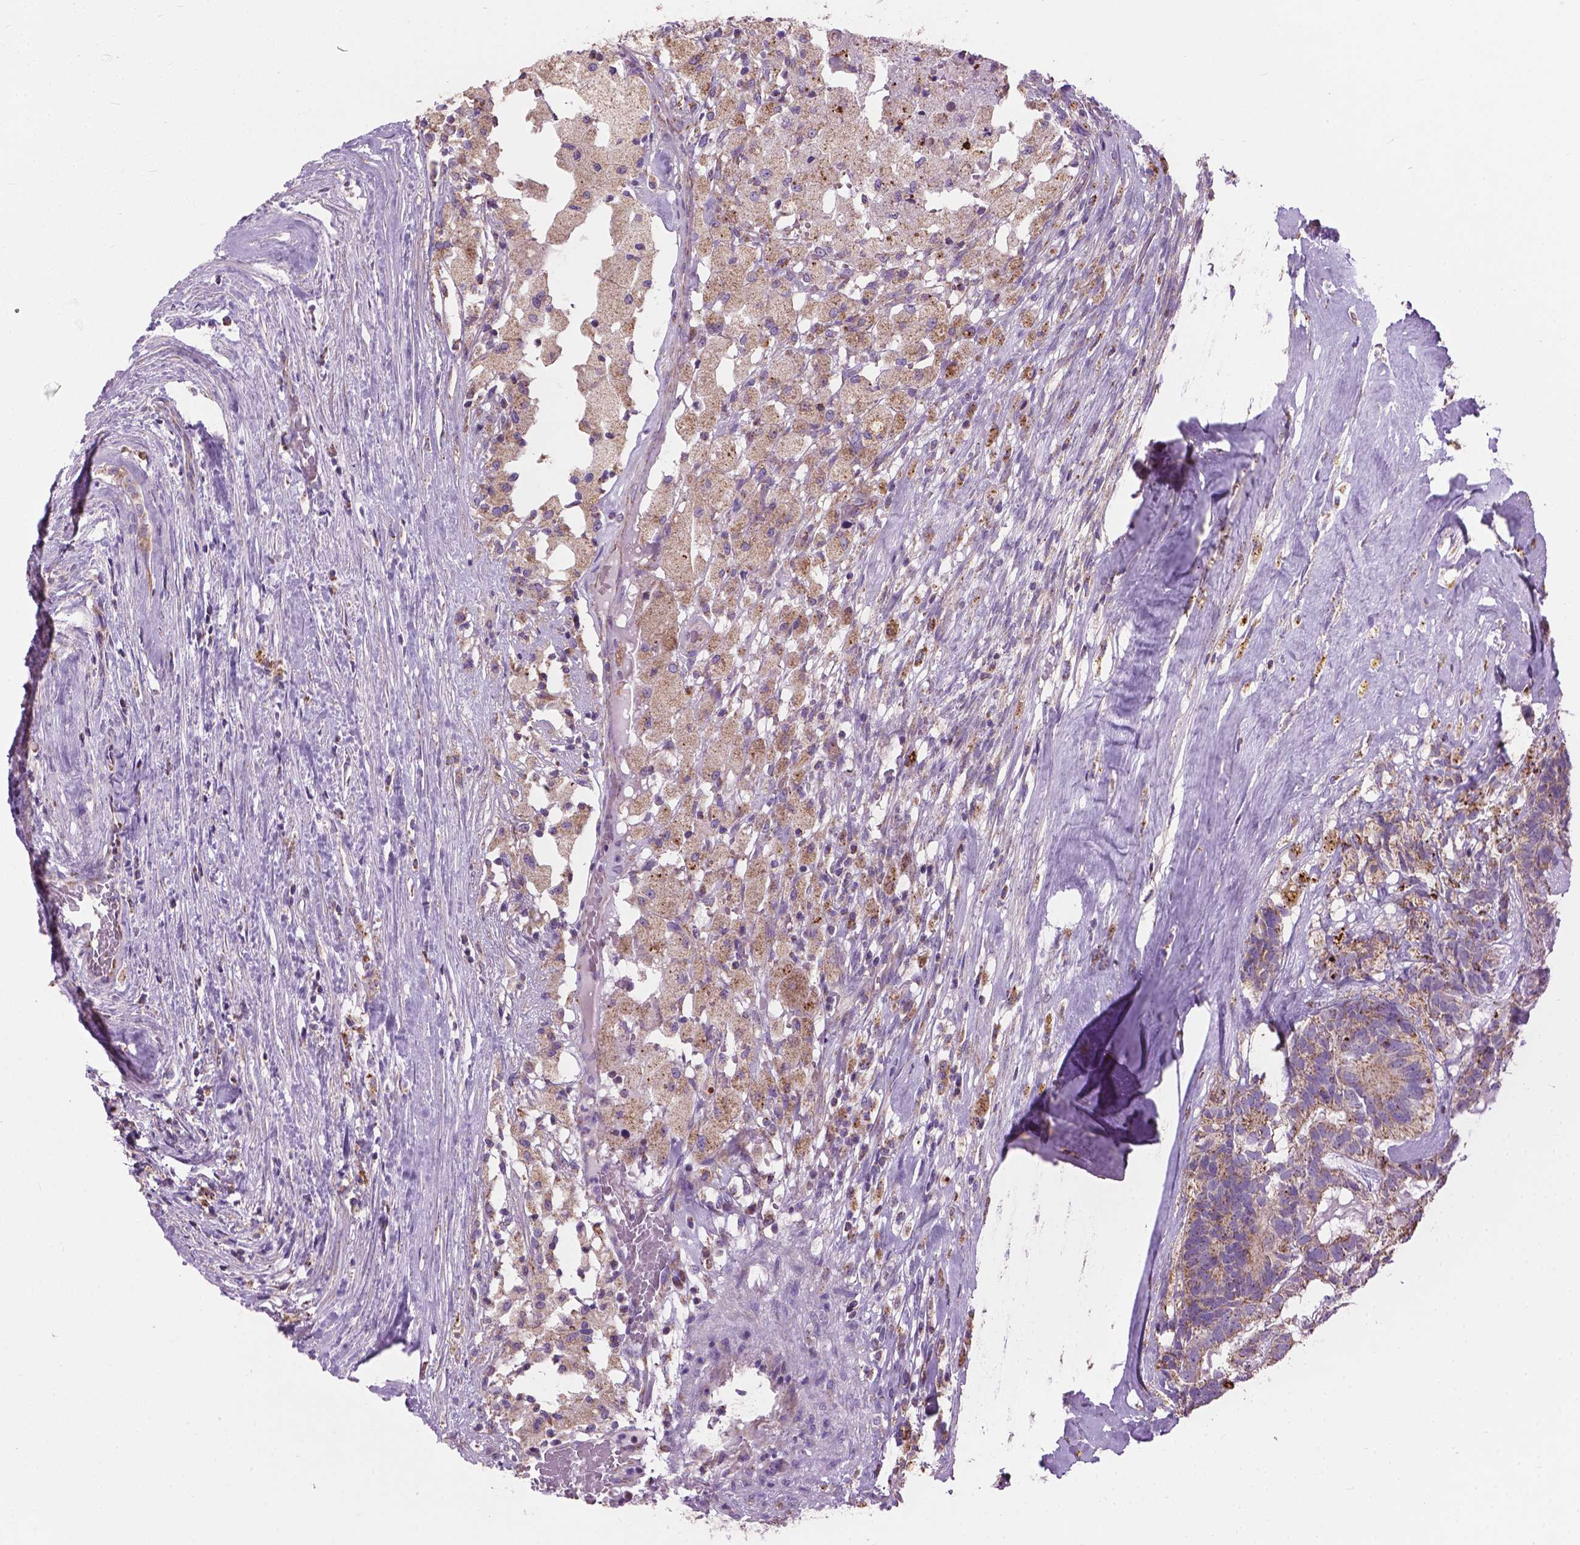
{"staining": {"intensity": "moderate", "quantity": ">75%", "location": "cytoplasmic/membranous"}, "tissue": "testis cancer", "cell_type": "Tumor cells", "image_type": "cancer", "snomed": [{"axis": "morphology", "description": "Seminoma, NOS"}, {"axis": "morphology", "description": "Carcinoma, Embryonal, NOS"}, {"axis": "topography", "description": "Testis"}], "caption": "High-power microscopy captured an immunohistochemistry histopathology image of testis cancer, revealing moderate cytoplasmic/membranous expression in about >75% of tumor cells.", "gene": "VDAC1", "patient": {"sex": "male", "age": 41}}